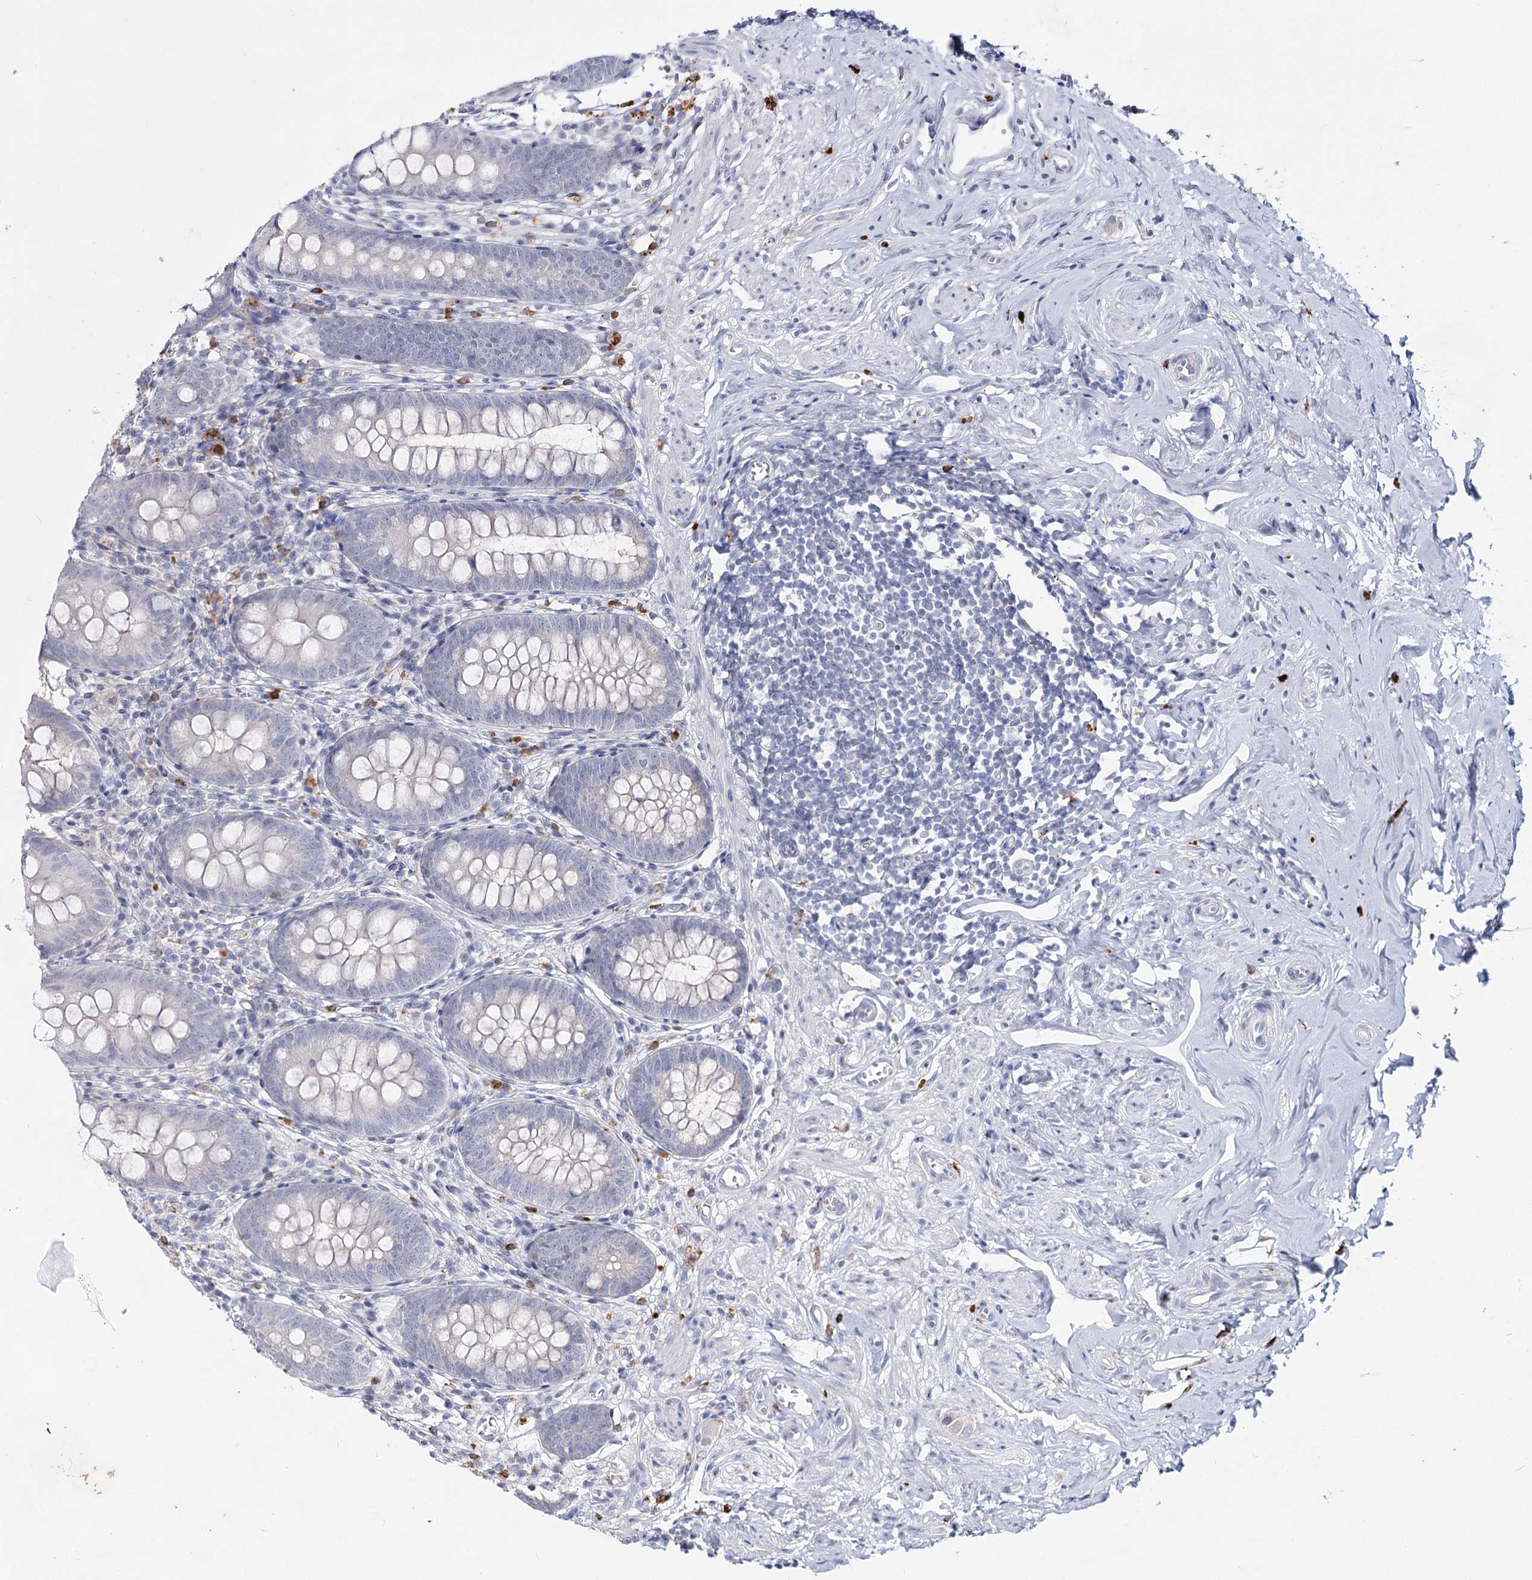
{"staining": {"intensity": "negative", "quantity": "none", "location": "none"}, "tissue": "appendix", "cell_type": "Glandular cells", "image_type": "normal", "snomed": [{"axis": "morphology", "description": "Normal tissue, NOS"}, {"axis": "topography", "description": "Appendix"}], "caption": "Protein analysis of normal appendix reveals no significant positivity in glandular cells. Brightfield microscopy of IHC stained with DAB (brown) and hematoxylin (blue), captured at high magnification.", "gene": "CCDC73", "patient": {"sex": "female", "age": 51}}